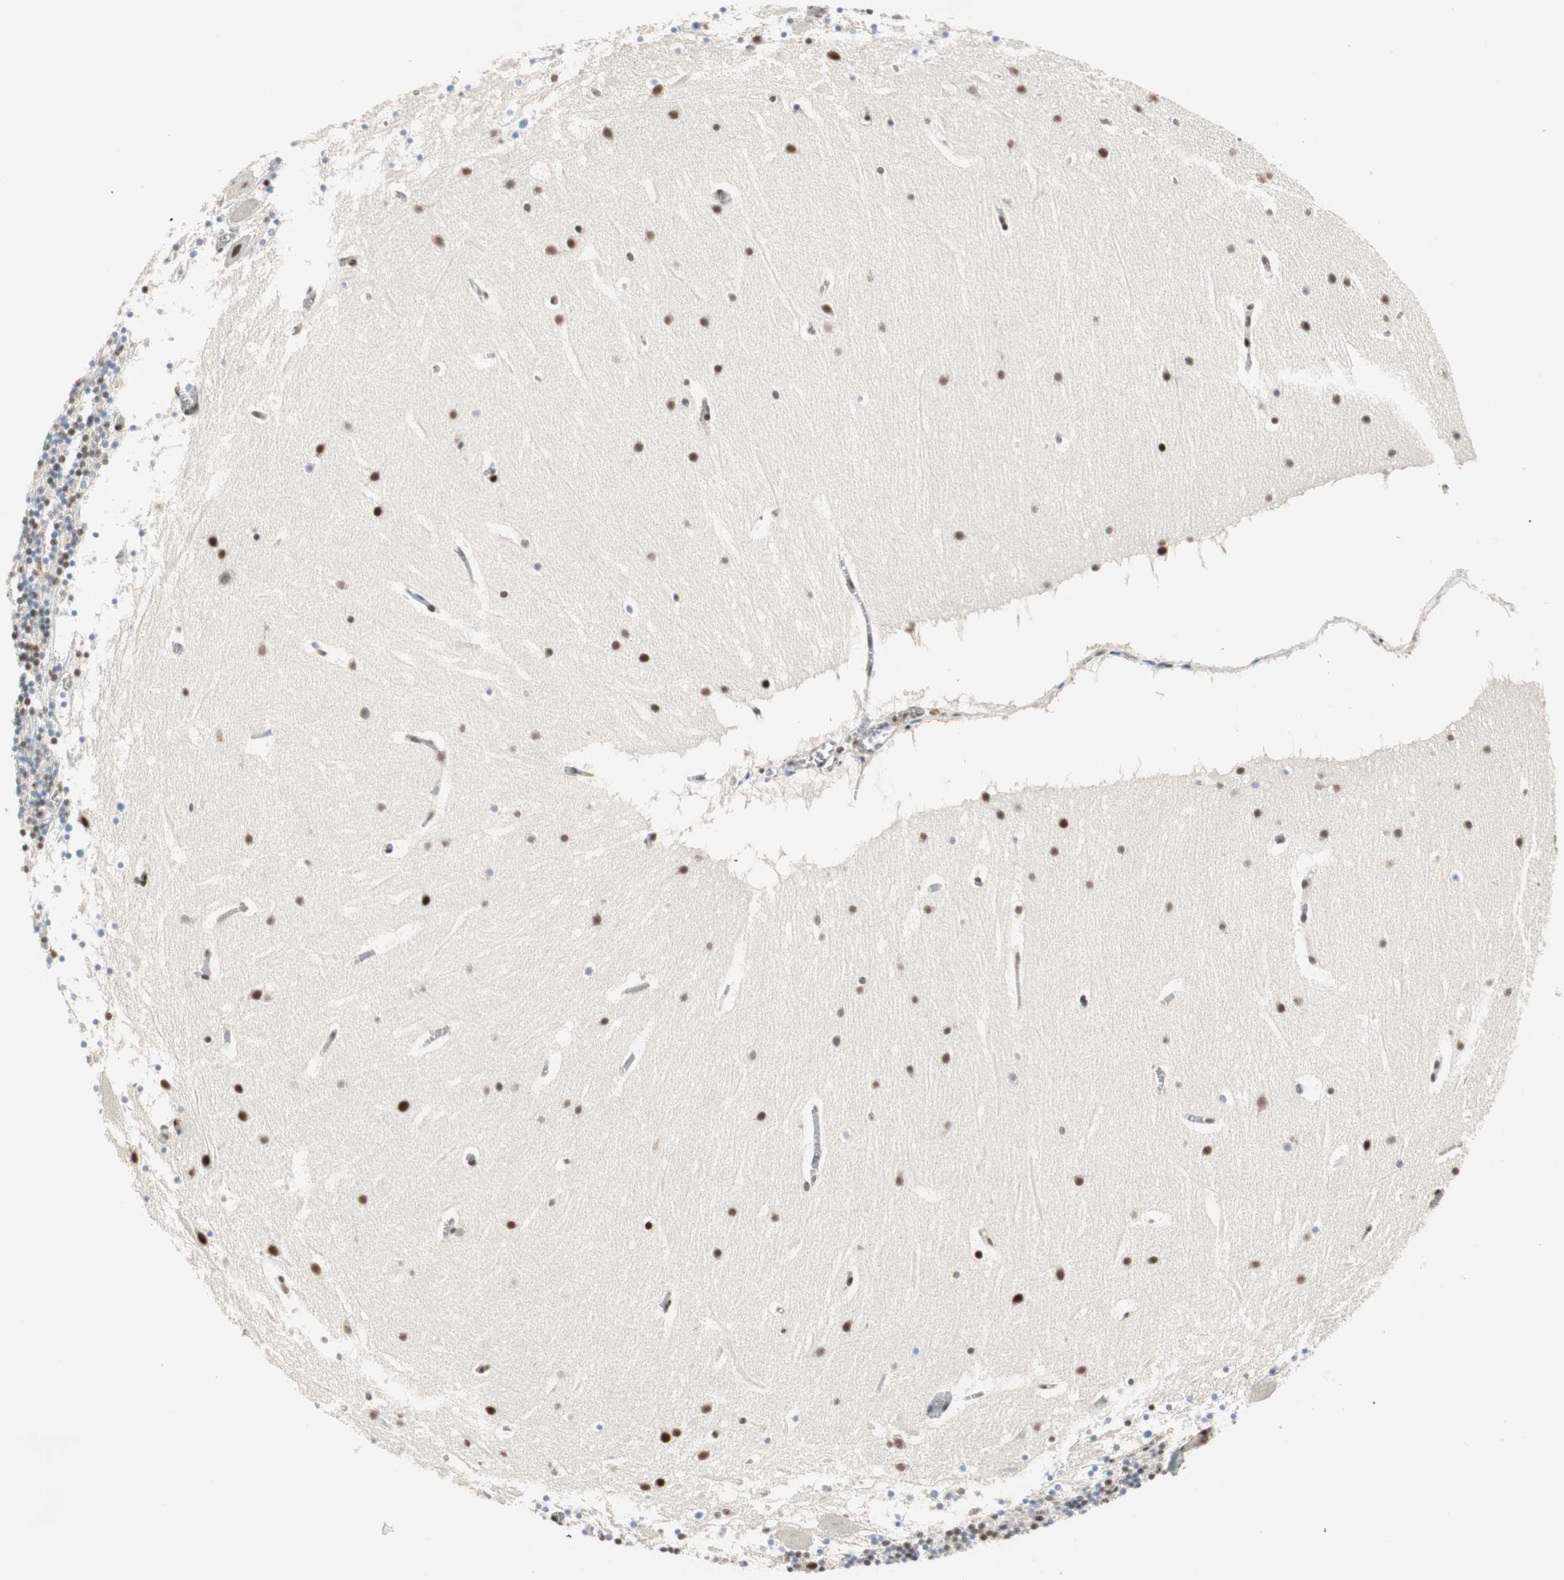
{"staining": {"intensity": "moderate", "quantity": "25%-75%", "location": "nuclear"}, "tissue": "cerebellum", "cell_type": "Cells in granular layer", "image_type": "normal", "snomed": [{"axis": "morphology", "description": "Normal tissue, NOS"}, {"axis": "topography", "description": "Cerebellum"}], "caption": "Protein analysis of unremarkable cerebellum exhibits moderate nuclear positivity in about 25%-75% of cells in granular layer. Immunohistochemistry stains the protein of interest in brown and the nuclei are stained blue.", "gene": "MDC1", "patient": {"sex": "male", "age": 45}}